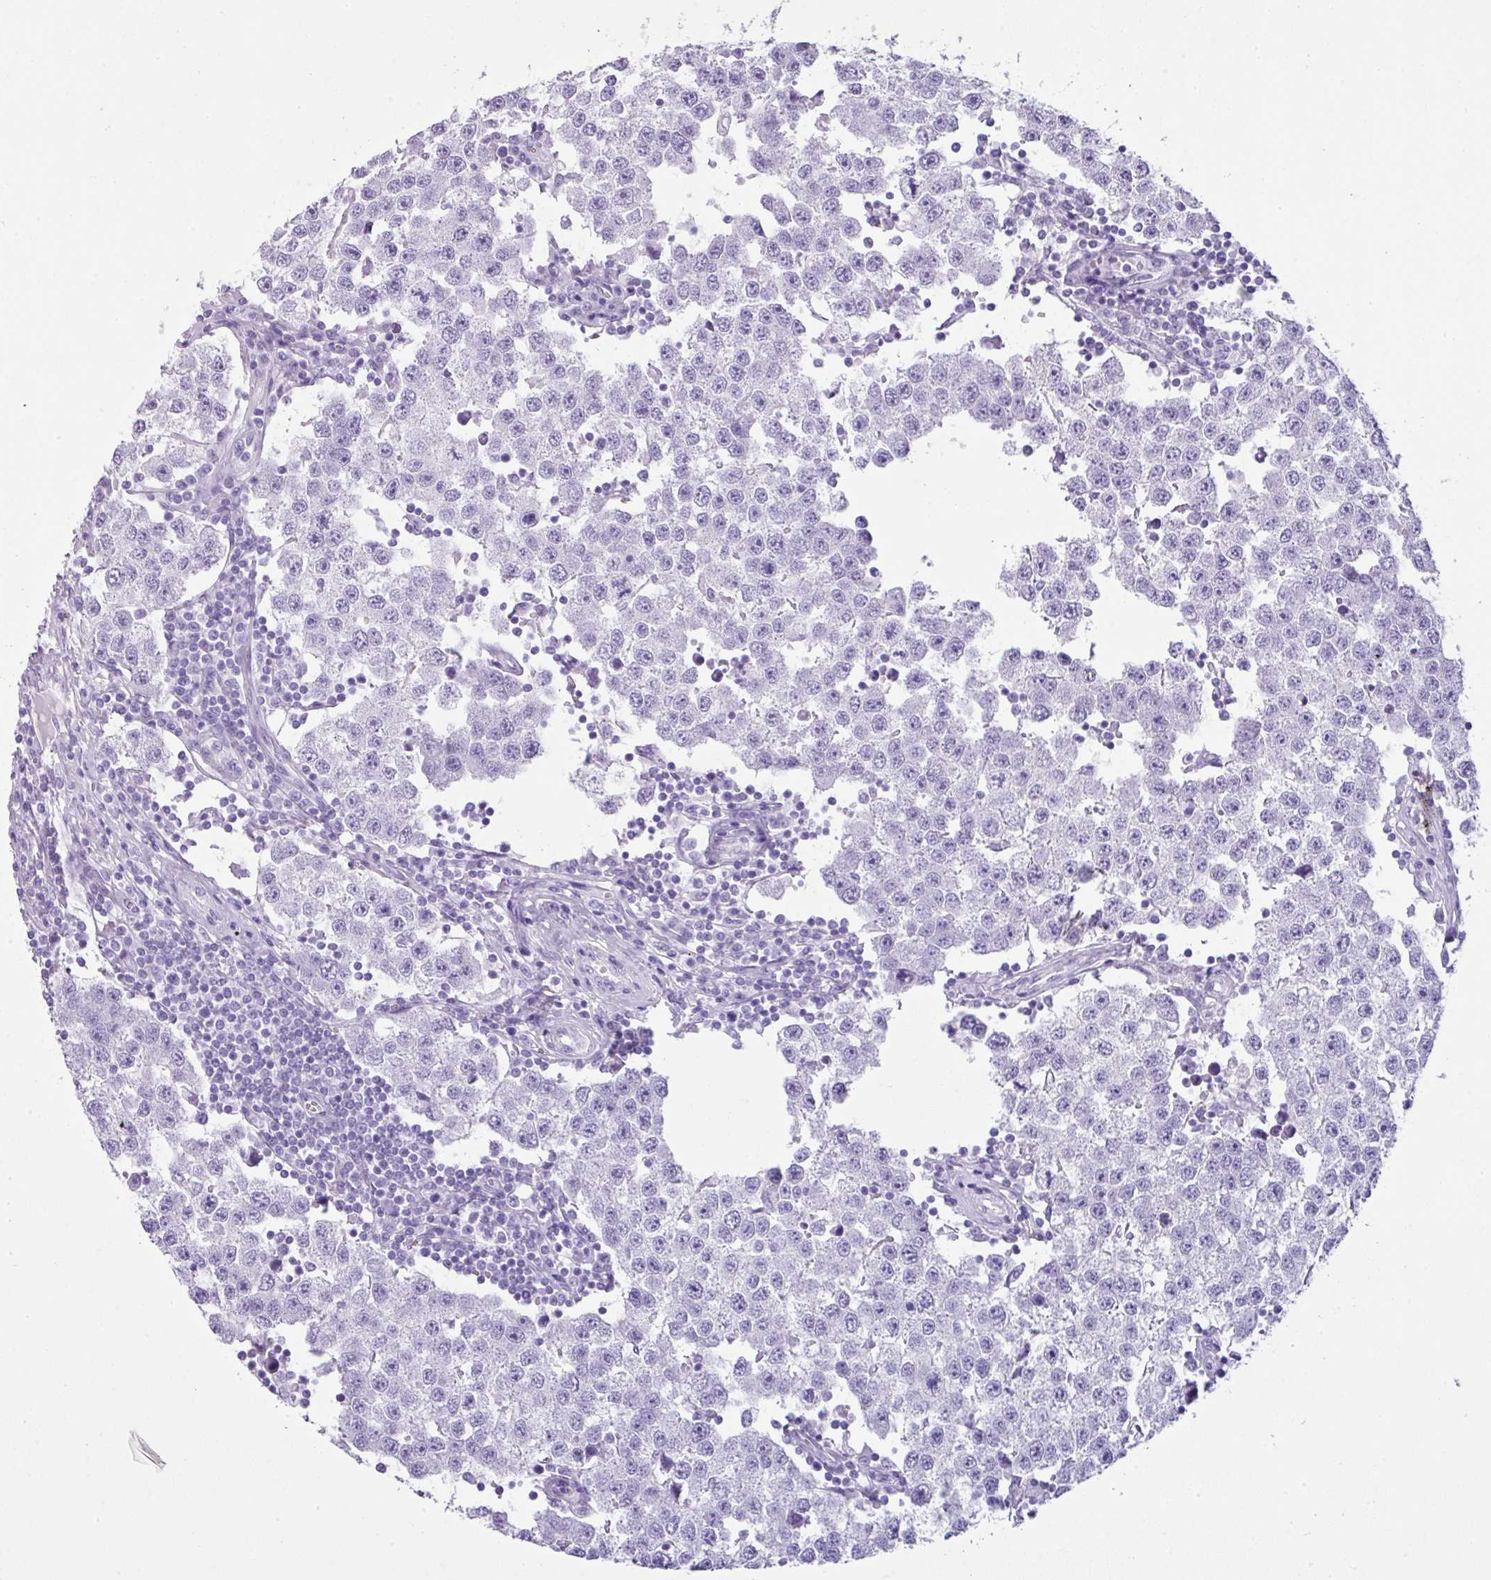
{"staining": {"intensity": "negative", "quantity": "none", "location": "none"}, "tissue": "testis cancer", "cell_type": "Tumor cells", "image_type": "cancer", "snomed": [{"axis": "morphology", "description": "Seminoma, NOS"}, {"axis": "topography", "description": "Testis"}], "caption": "Protein analysis of testis seminoma reveals no significant positivity in tumor cells.", "gene": "TNP1", "patient": {"sex": "male", "age": 34}}